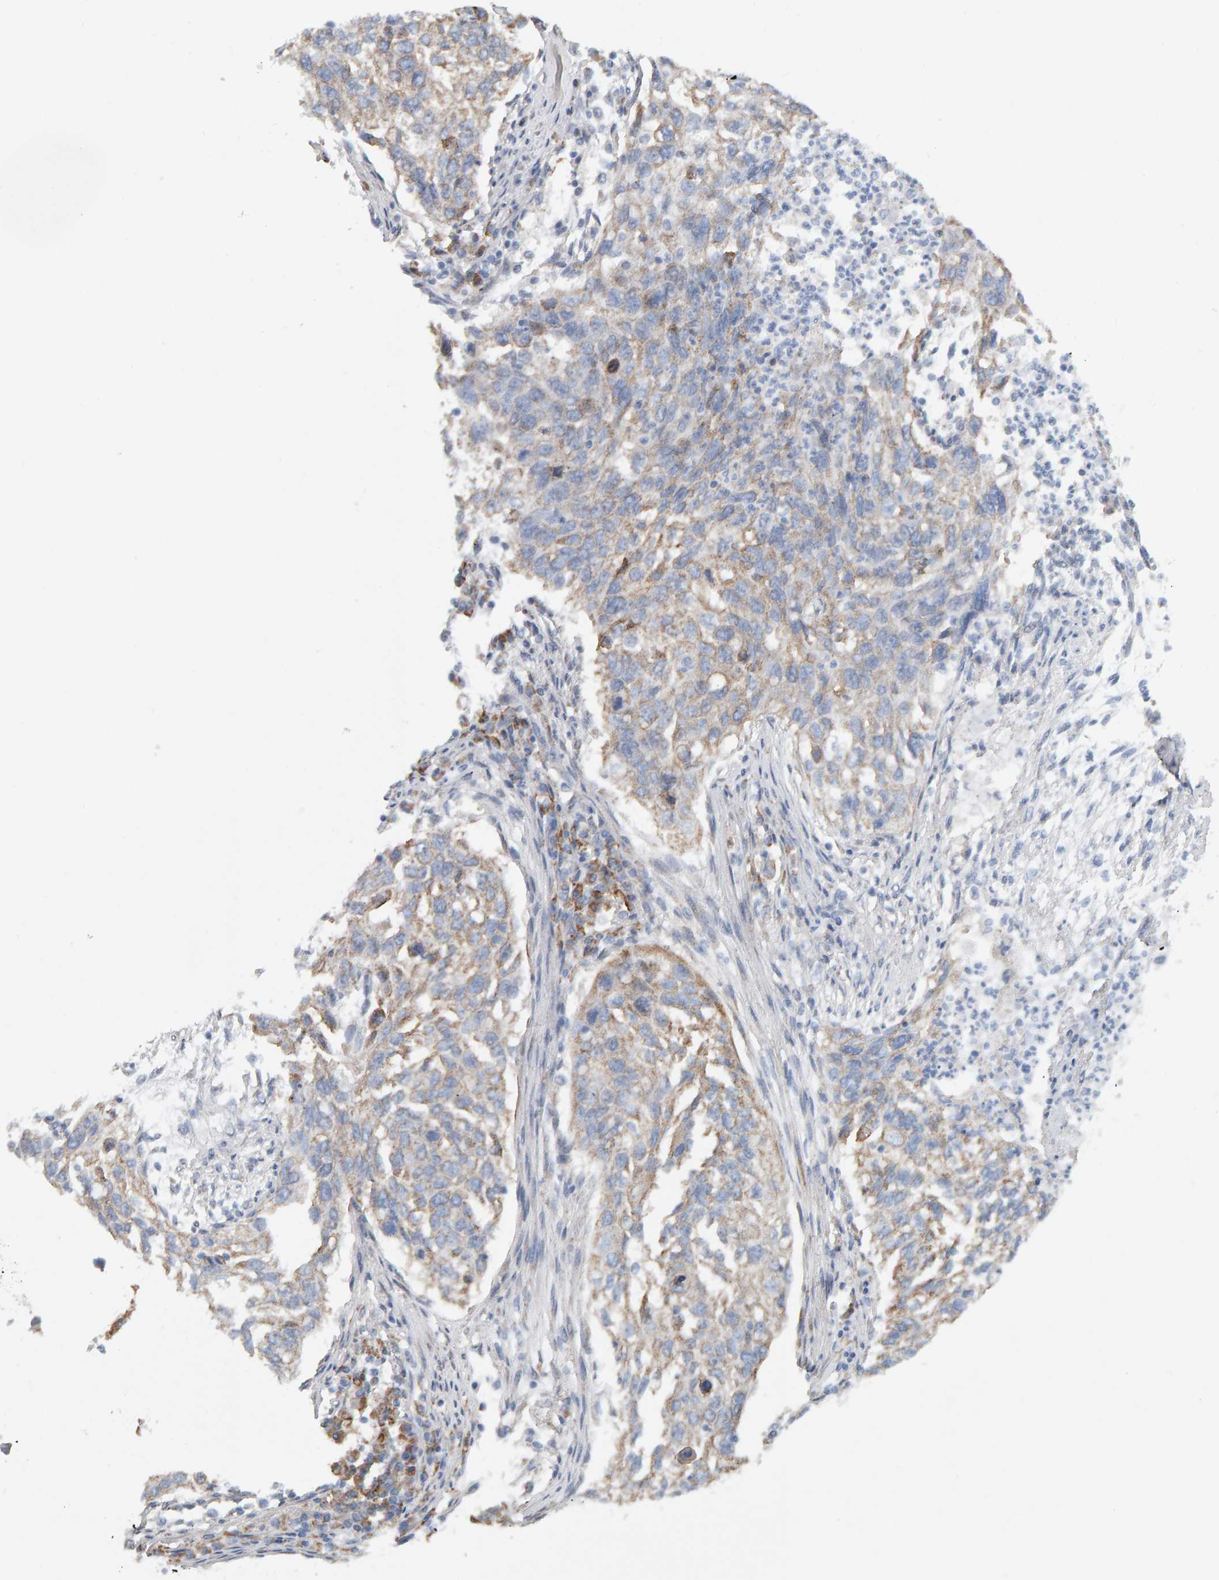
{"staining": {"intensity": "moderate", "quantity": "25%-75%", "location": "cytoplasmic/membranous"}, "tissue": "lung cancer", "cell_type": "Tumor cells", "image_type": "cancer", "snomed": [{"axis": "morphology", "description": "Squamous cell carcinoma, NOS"}, {"axis": "topography", "description": "Lung"}], "caption": "IHC micrograph of lung cancer stained for a protein (brown), which shows medium levels of moderate cytoplasmic/membranous staining in approximately 25%-75% of tumor cells.", "gene": "ENGASE", "patient": {"sex": "female", "age": 63}}